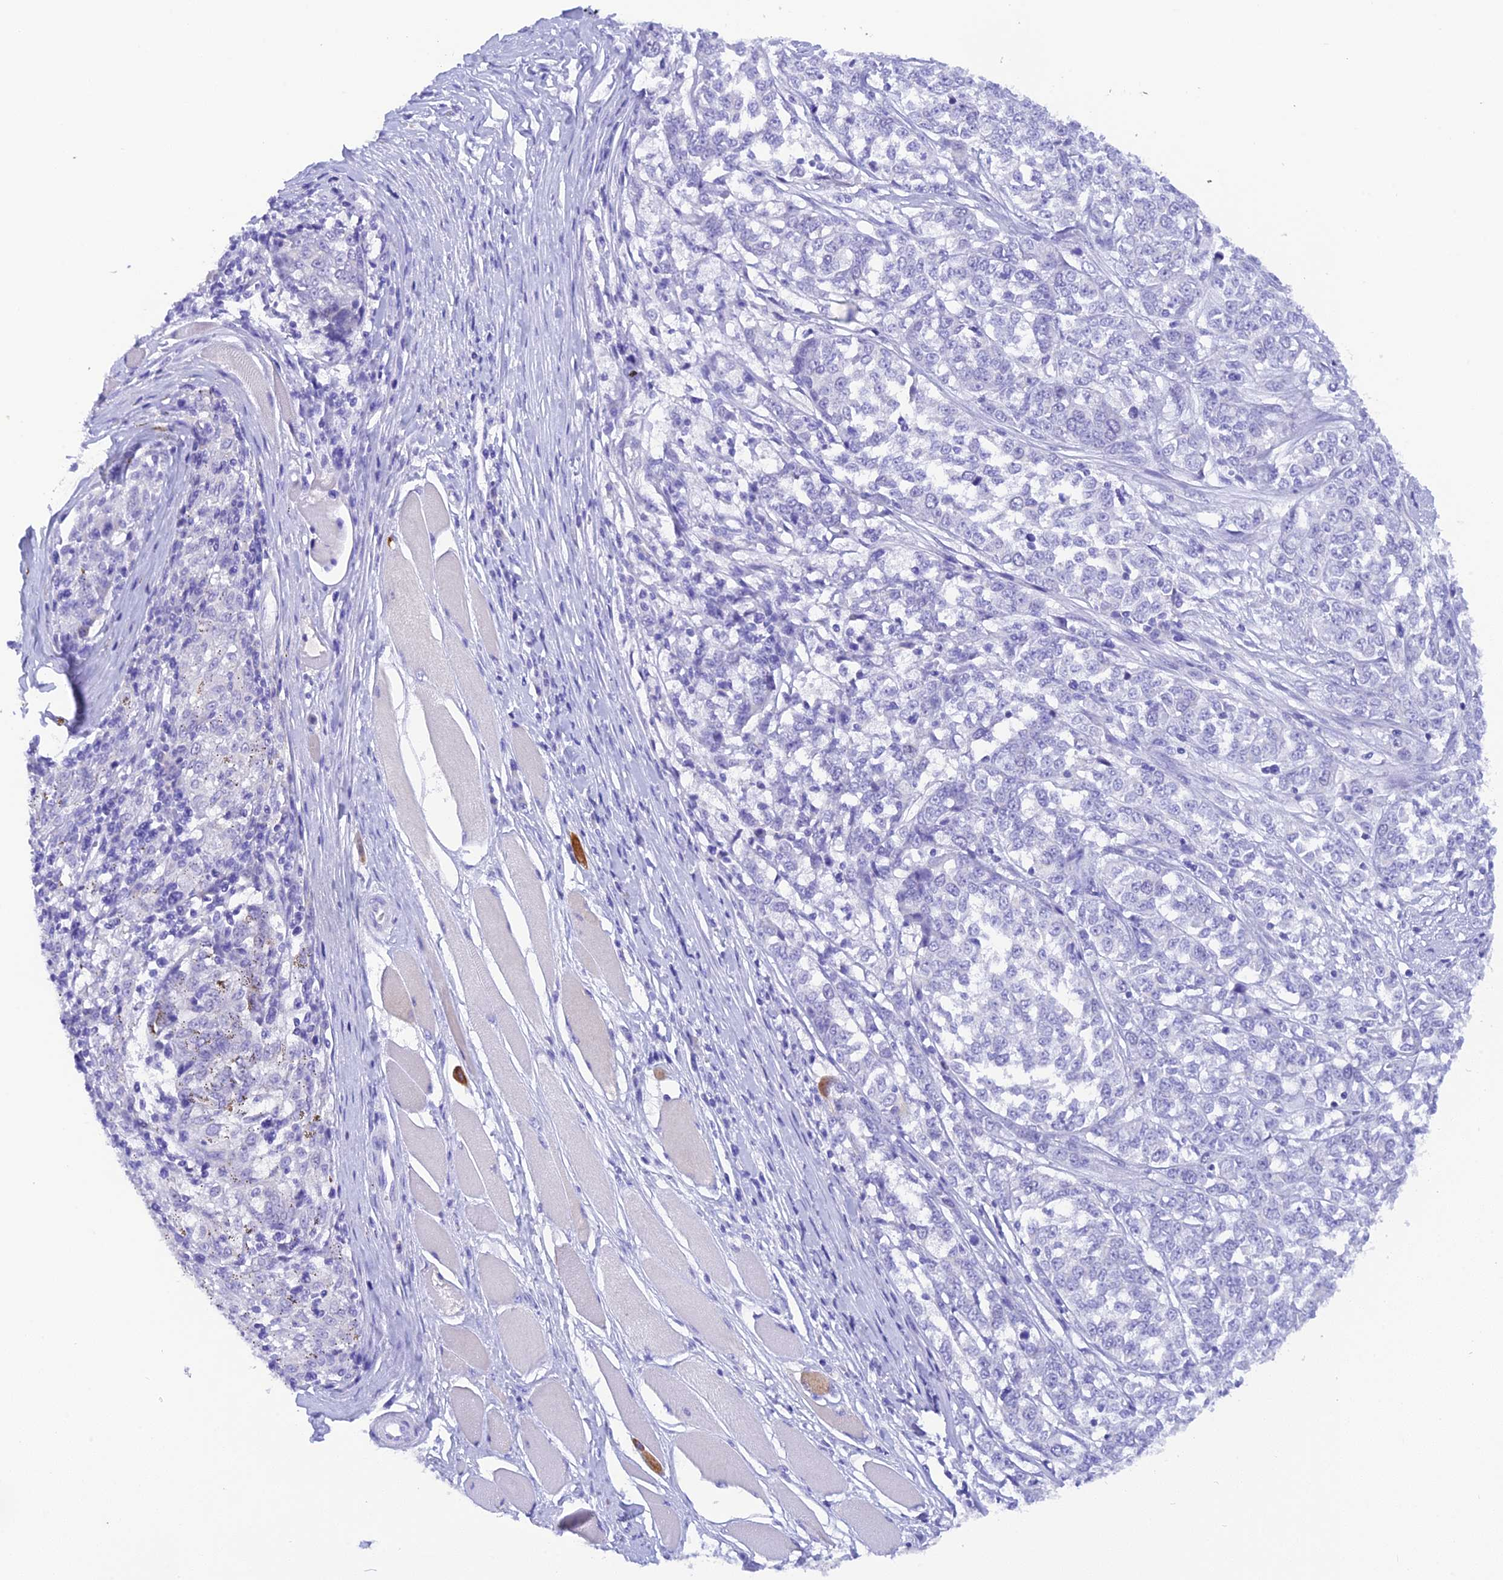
{"staining": {"intensity": "negative", "quantity": "none", "location": "none"}, "tissue": "melanoma", "cell_type": "Tumor cells", "image_type": "cancer", "snomed": [{"axis": "morphology", "description": "Malignant melanoma, NOS"}, {"axis": "topography", "description": "Skin"}], "caption": "Immunohistochemistry photomicrograph of neoplastic tissue: human malignant melanoma stained with DAB reveals no significant protein positivity in tumor cells.", "gene": "KDELR3", "patient": {"sex": "female", "age": 72}}